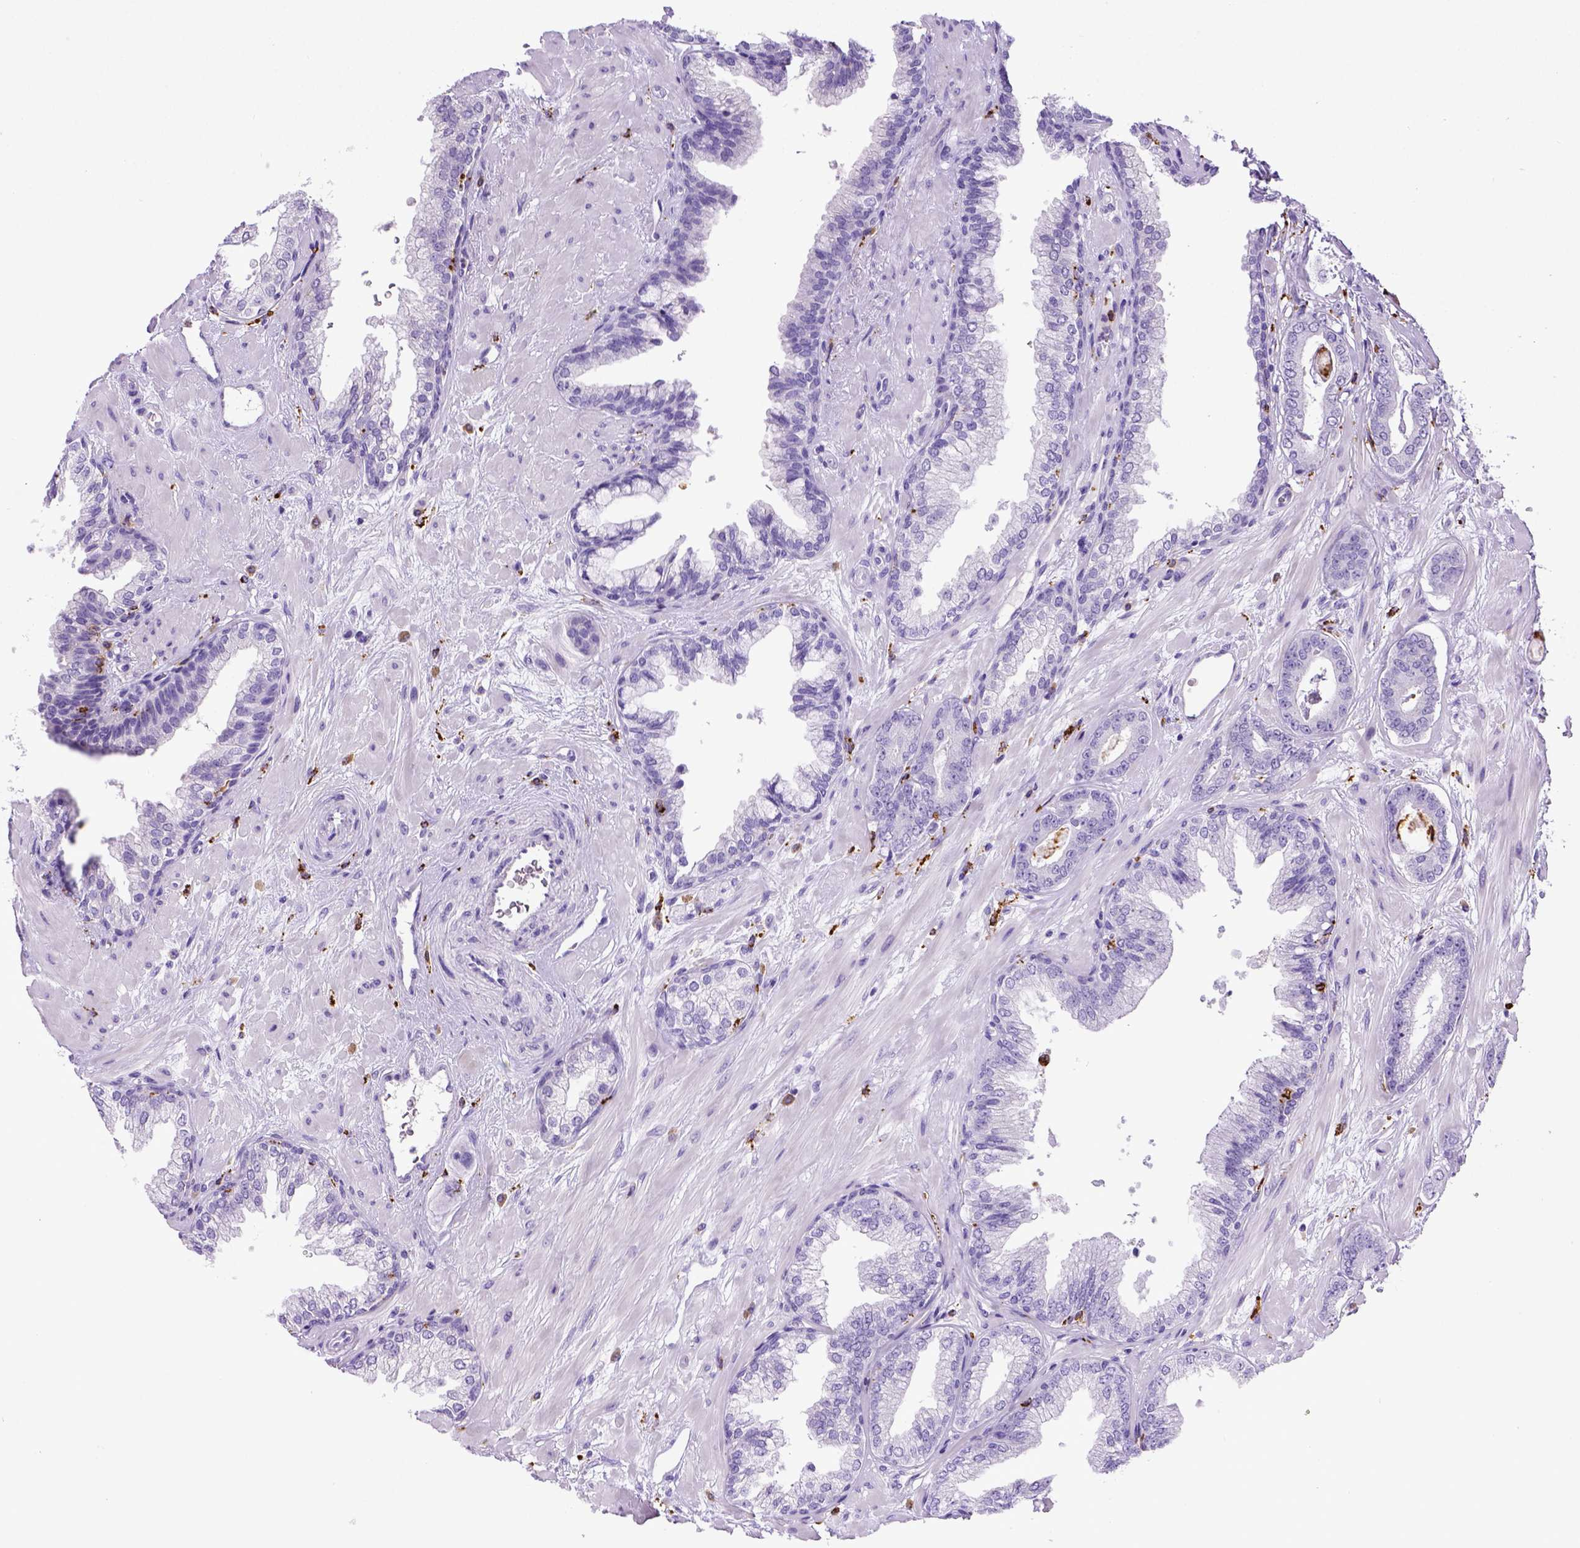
{"staining": {"intensity": "negative", "quantity": "none", "location": "none"}, "tissue": "prostate cancer", "cell_type": "Tumor cells", "image_type": "cancer", "snomed": [{"axis": "morphology", "description": "Adenocarcinoma, Low grade"}, {"axis": "topography", "description": "Prostate"}], "caption": "DAB (3,3'-diaminobenzidine) immunohistochemical staining of prostate adenocarcinoma (low-grade) shows no significant positivity in tumor cells. (Brightfield microscopy of DAB IHC at high magnification).", "gene": "CD68", "patient": {"sex": "male", "age": 61}}